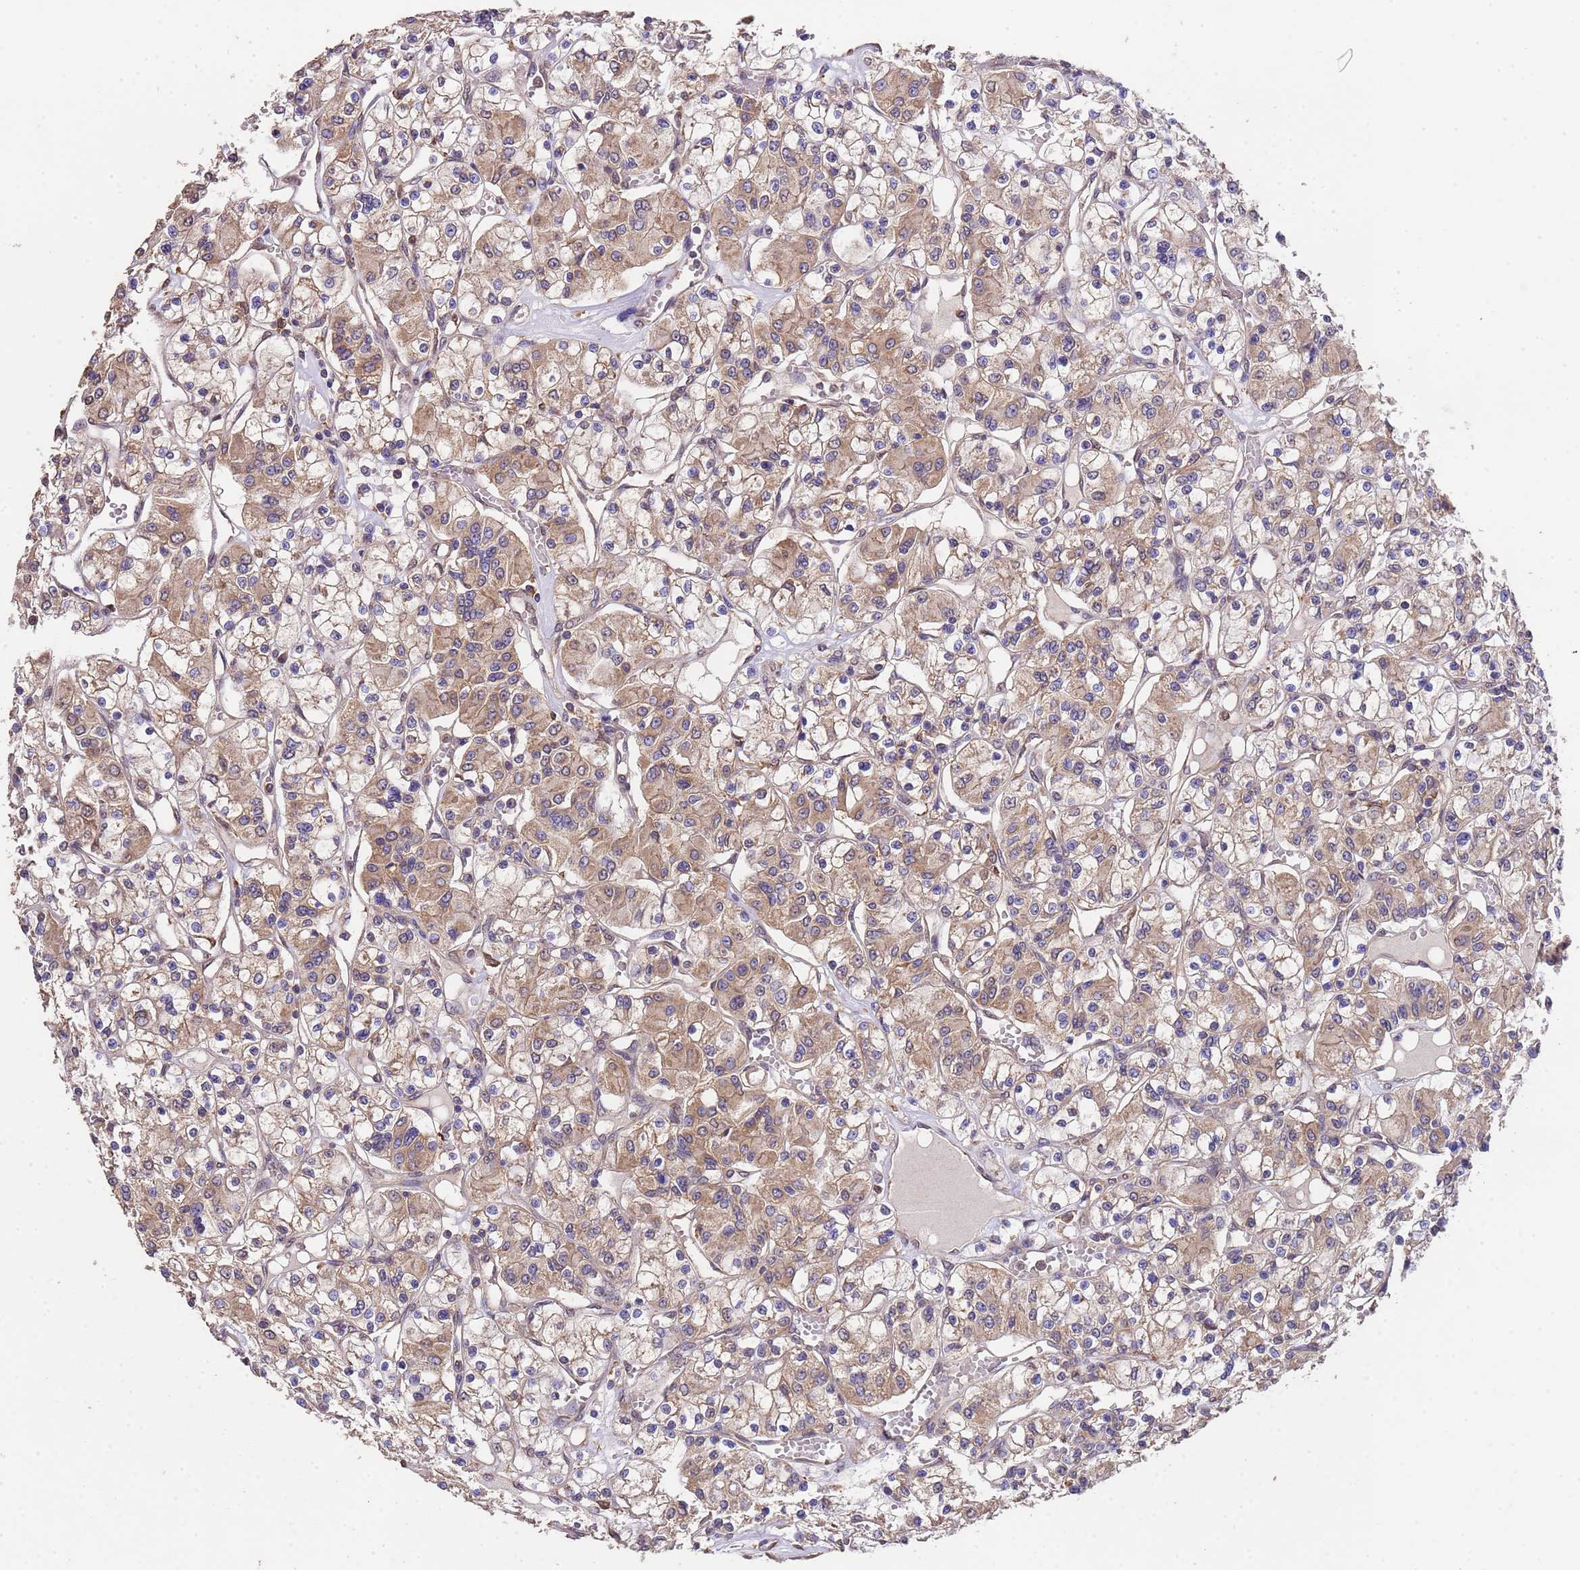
{"staining": {"intensity": "moderate", "quantity": ">75%", "location": "cytoplasmic/membranous"}, "tissue": "renal cancer", "cell_type": "Tumor cells", "image_type": "cancer", "snomed": [{"axis": "morphology", "description": "Adenocarcinoma, NOS"}, {"axis": "topography", "description": "Kidney"}], "caption": "Protein staining displays moderate cytoplasmic/membranous staining in approximately >75% of tumor cells in renal cancer.", "gene": "NPHP1", "patient": {"sex": "female", "age": 59}}